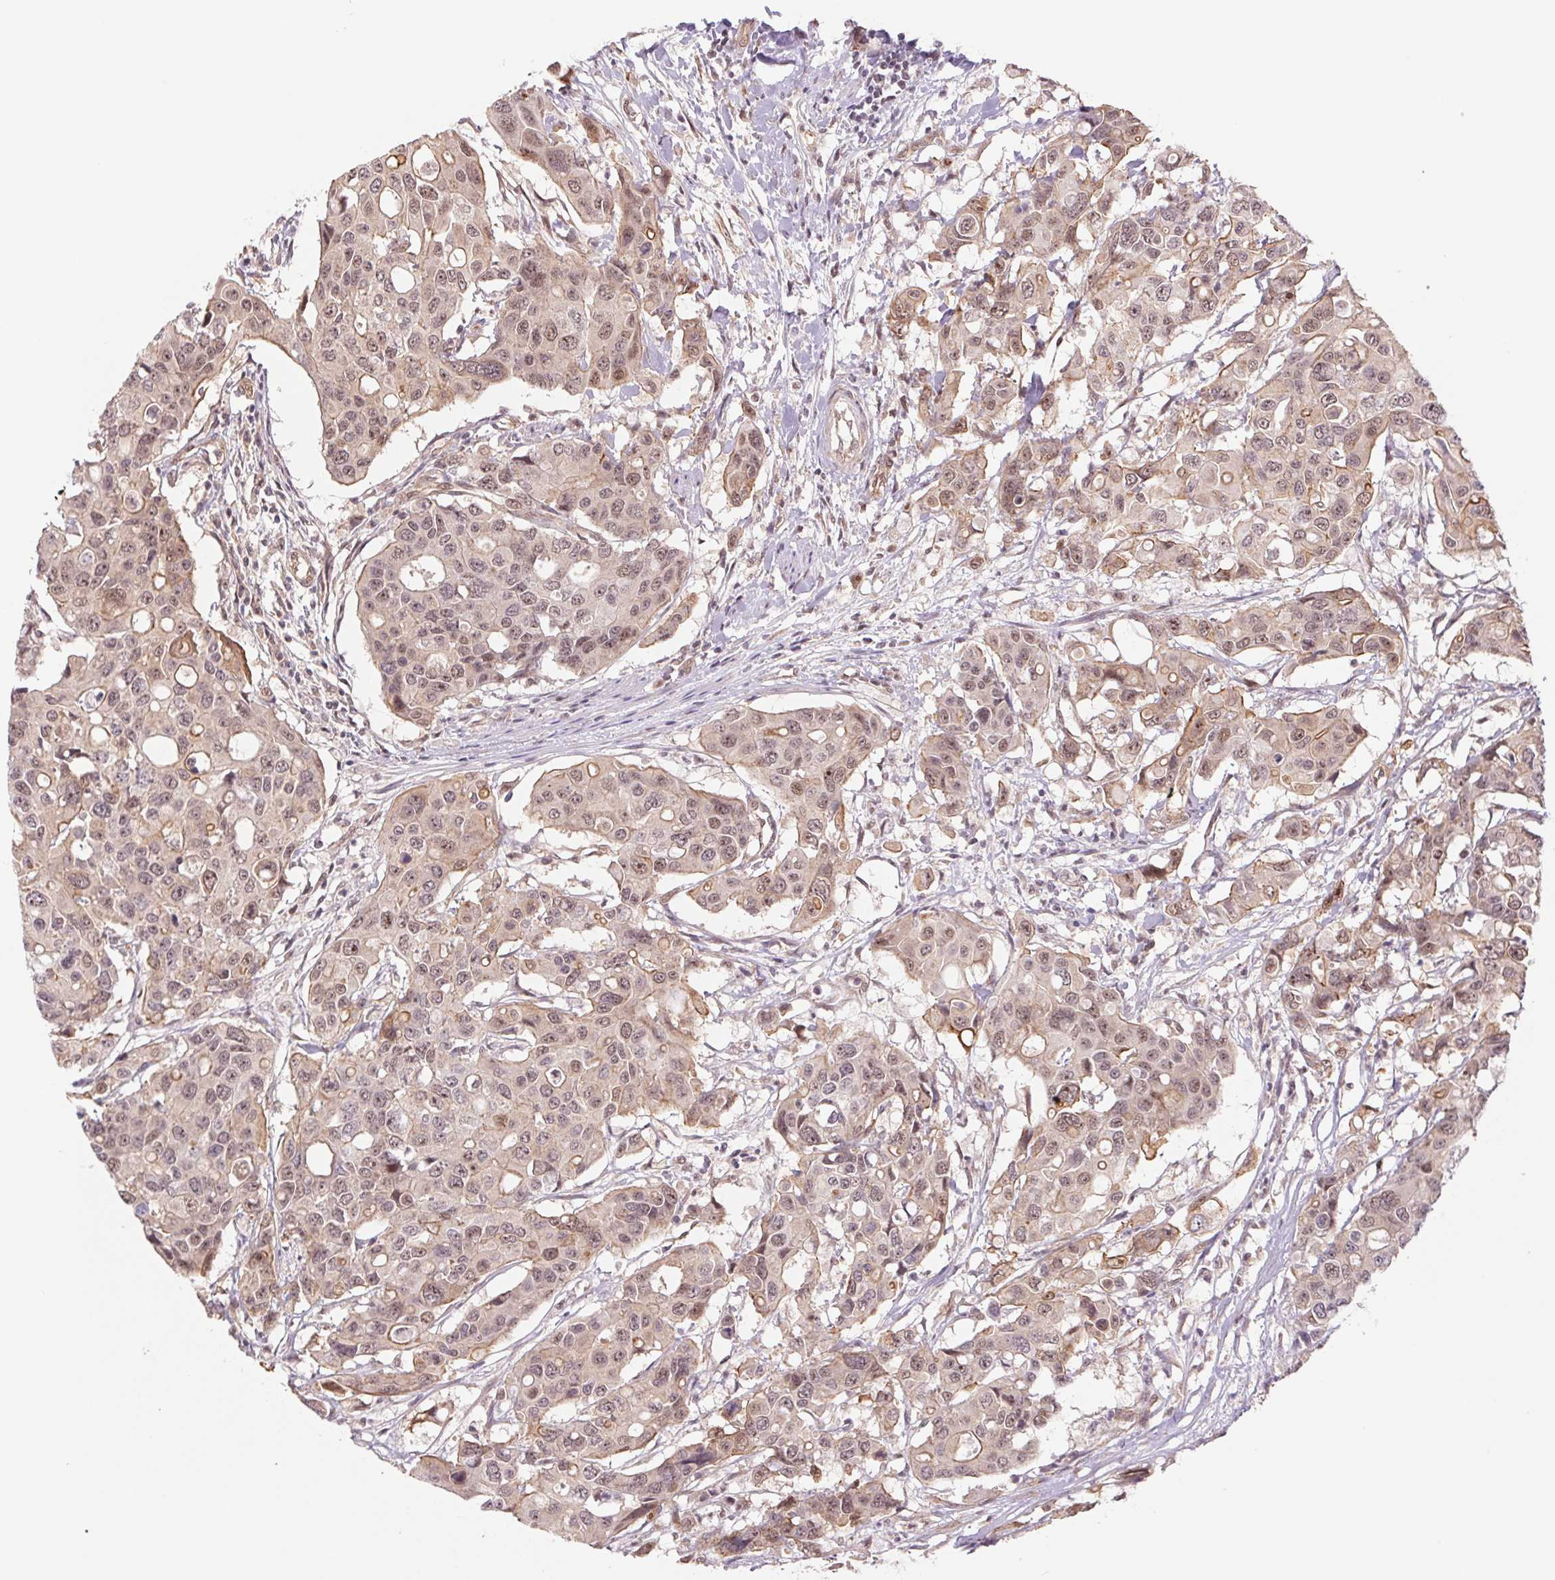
{"staining": {"intensity": "moderate", "quantity": ">75%", "location": "cytoplasmic/membranous,nuclear"}, "tissue": "colorectal cancer", "cell_type": "Tumor cells", "image_type": "cancer", "snomed": [{"axis": "morphology", "description": "Adenocarcinoma, NOS"}, {"axis": "topography", "description": "Colon"}], "caption": "Colorectal cancer stained with DAB (3,3'-diaminobenzidine) immunohistochemistry (IHC) reveals medium levels of moderate cytoplasmic/membranous and nuclear expression in approximately >75% of tumor cells. Nuclei are stained in blue.", "gene": "CWC25", "patient": {"sex": "male", "age": 77}}